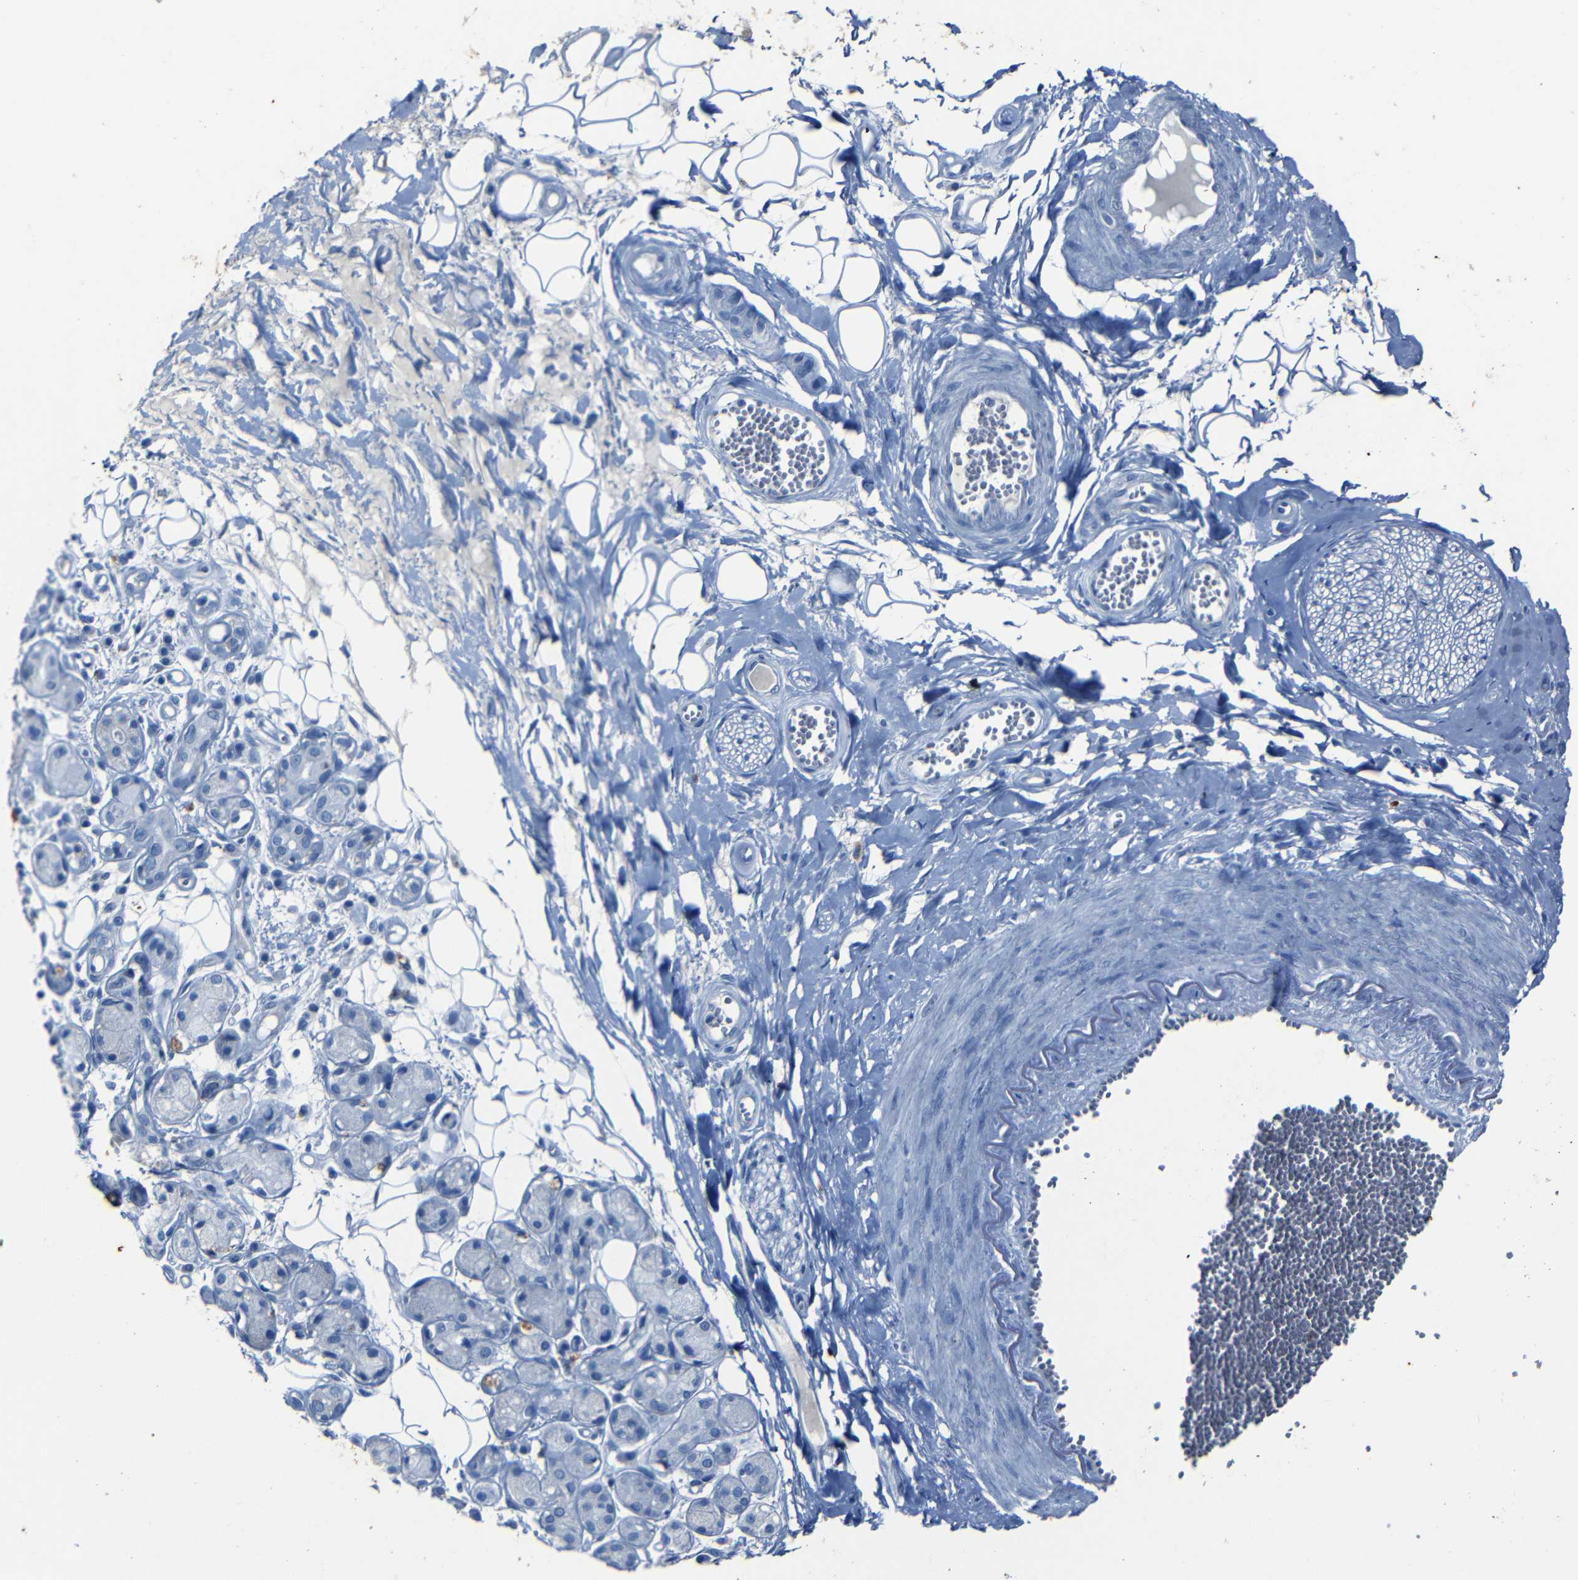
{"staining": {"intensity": "moderate", "quantity": ">75%", "location": "cytoplasmic/membranous"}, "tissue": "adipose tissue", "cell_type": "Adipocytes", "image_type": "normal", "snomed": [{"axis": "morphology", "description": "Normal tissue, NOS"}, {"axis": "morphology", "description": "Inflammation, NOS"}, {"axis": "topography", "description": "Salivary gland"}, {"axis": "topography", "description": "Peripheral nerve tissue"}], "caption": "Benign adipose tissue shows moderate cytoplasmic/membranous staining in about >75% of adipocytes.", "gene": "CLDN11", "patient": {"sex": "female", "age": 75}}